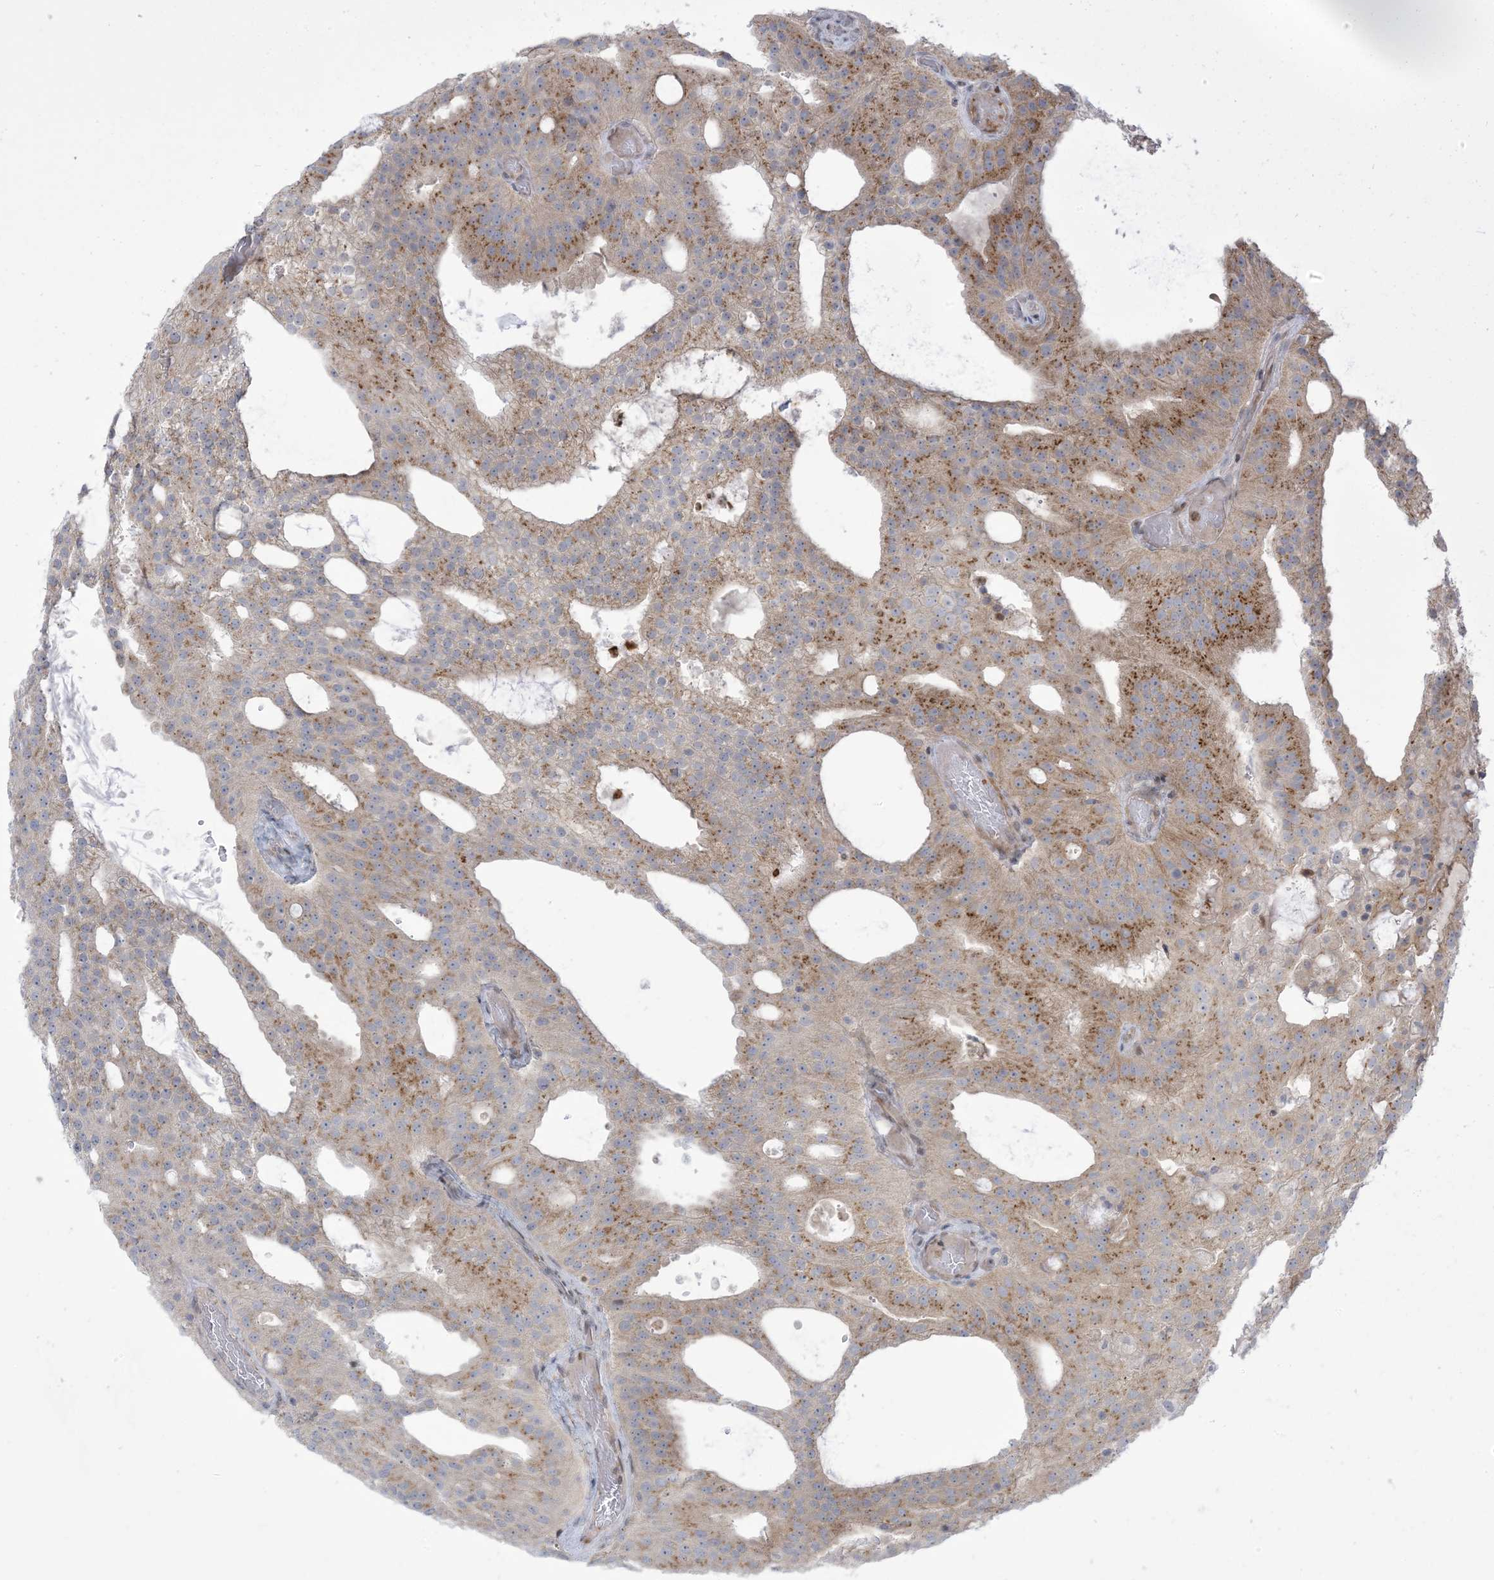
{"staining": {"intensity": "moderate", "quantity": ">75%", "location": "cytoplasmic/membranous"}, "tissue": "prostate cancer", "cell_type": "Tumor cells", "image_type": "cancer", "snomed": [{"axis": "morphology", "description": "Adenocarcinoma, Medium grade"}, {"axis": "topography", "description": "Prostate"}], "caption": "A brown stain labels moderate cytoplasmic/membranous expression of a protein in prostate cancer (adenocarcinoma (medium-grade)) tumor cells. Immunohistochemistry stains the protein of interest in brown and the nuclei are stained blue.", "gene": "AFTPH", "patient": {"sex": "male", "age": 88}}